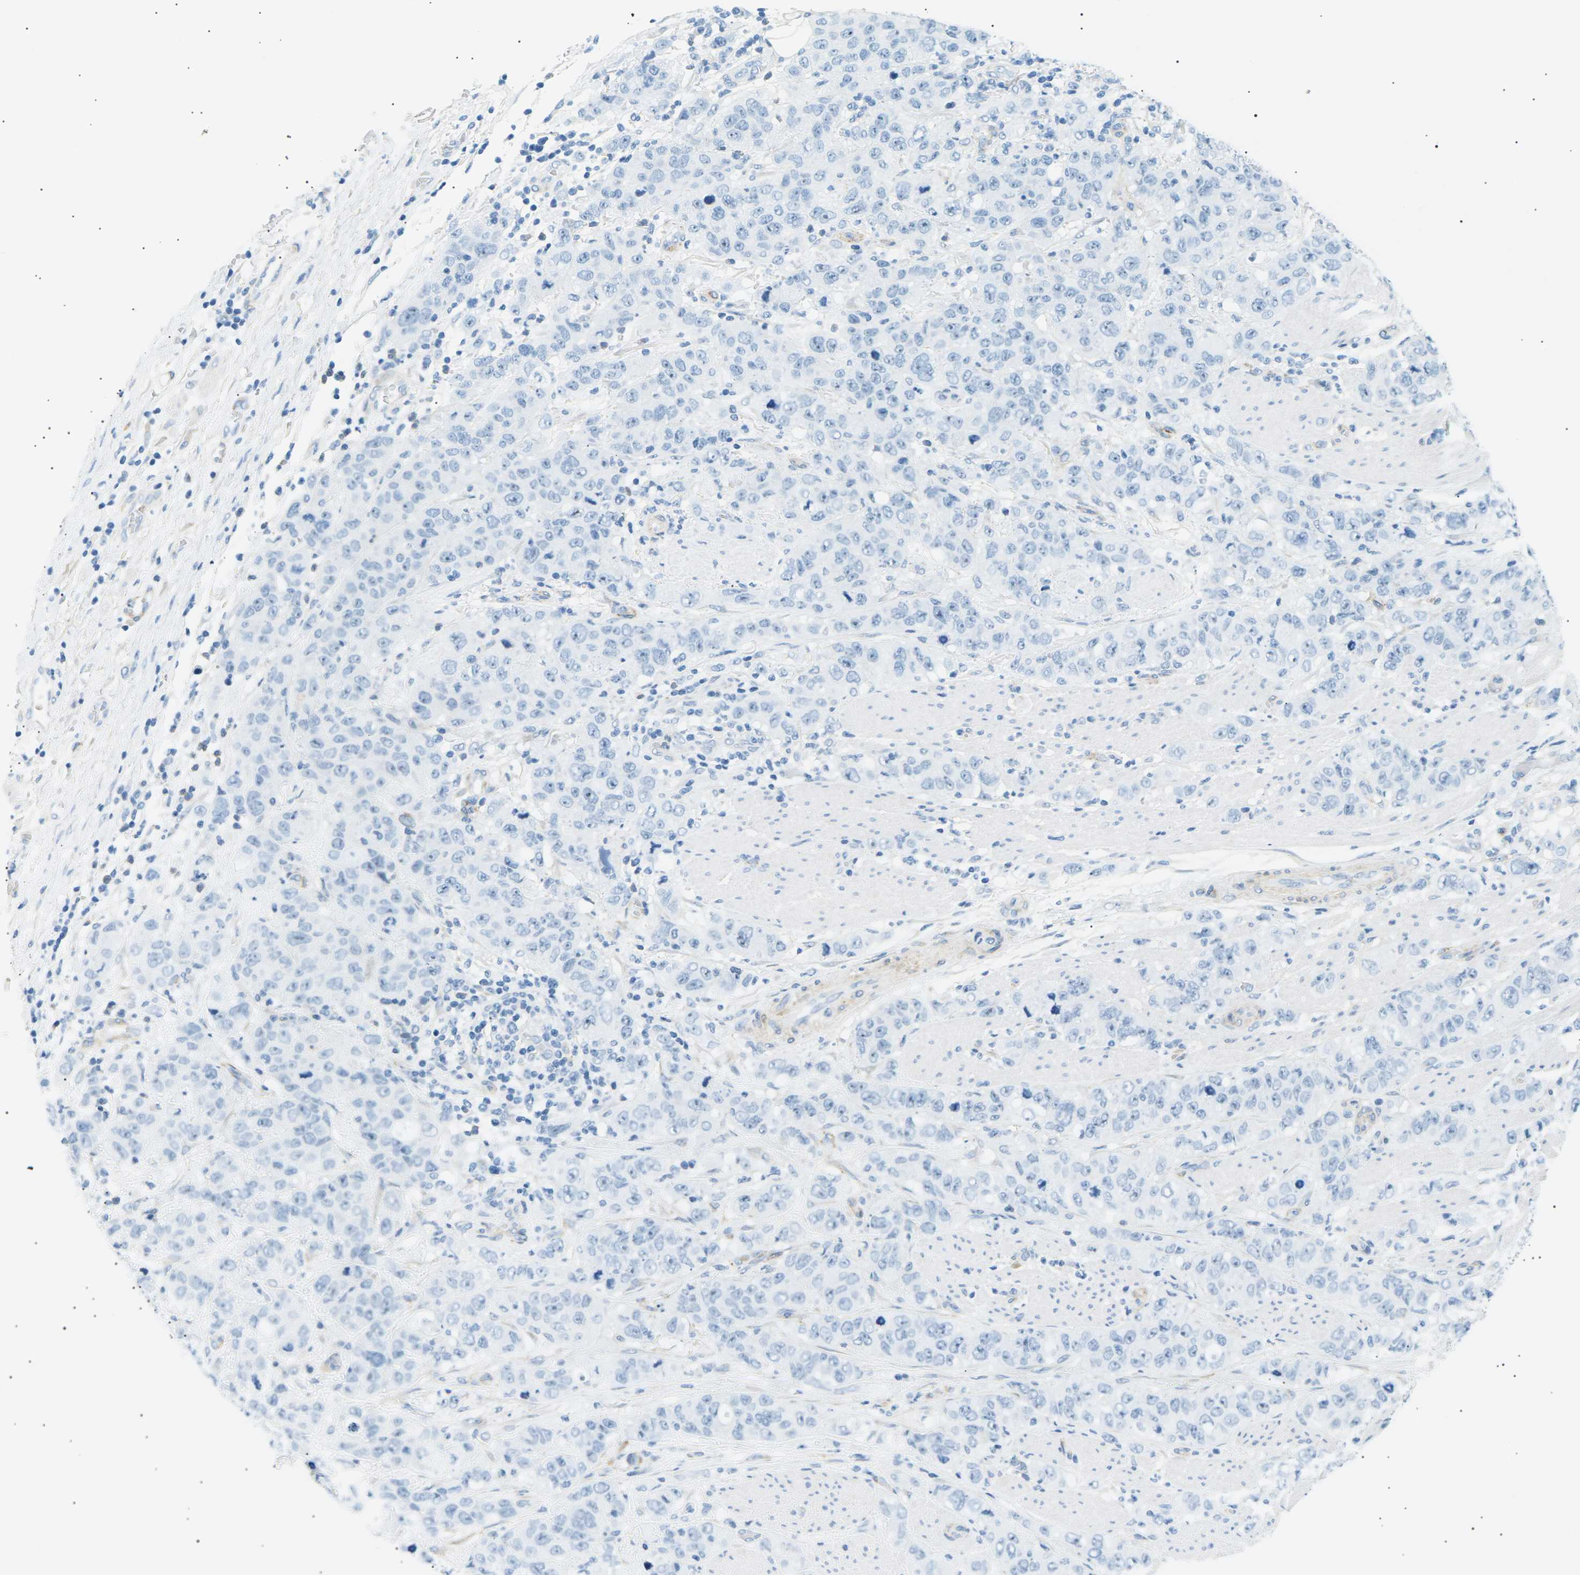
{"staining": {"intensity": "negative", "quantity": "none", "location": "none"}, "tissue": "stomach cancer", "cell_type": "Tumor cells", "image_type": "cancer", "snomed": [{"axis": "morphology", "description": "Adenocarcinoma, NOS"}, {"axis": "topography", "description": "Stomach"}], "caption": "The image exhibits no staining of tumor cells in adenocarcinoma (stomach).", "gene": "SEPTIN5", "patient": {"sex": "male", "age": 48}}